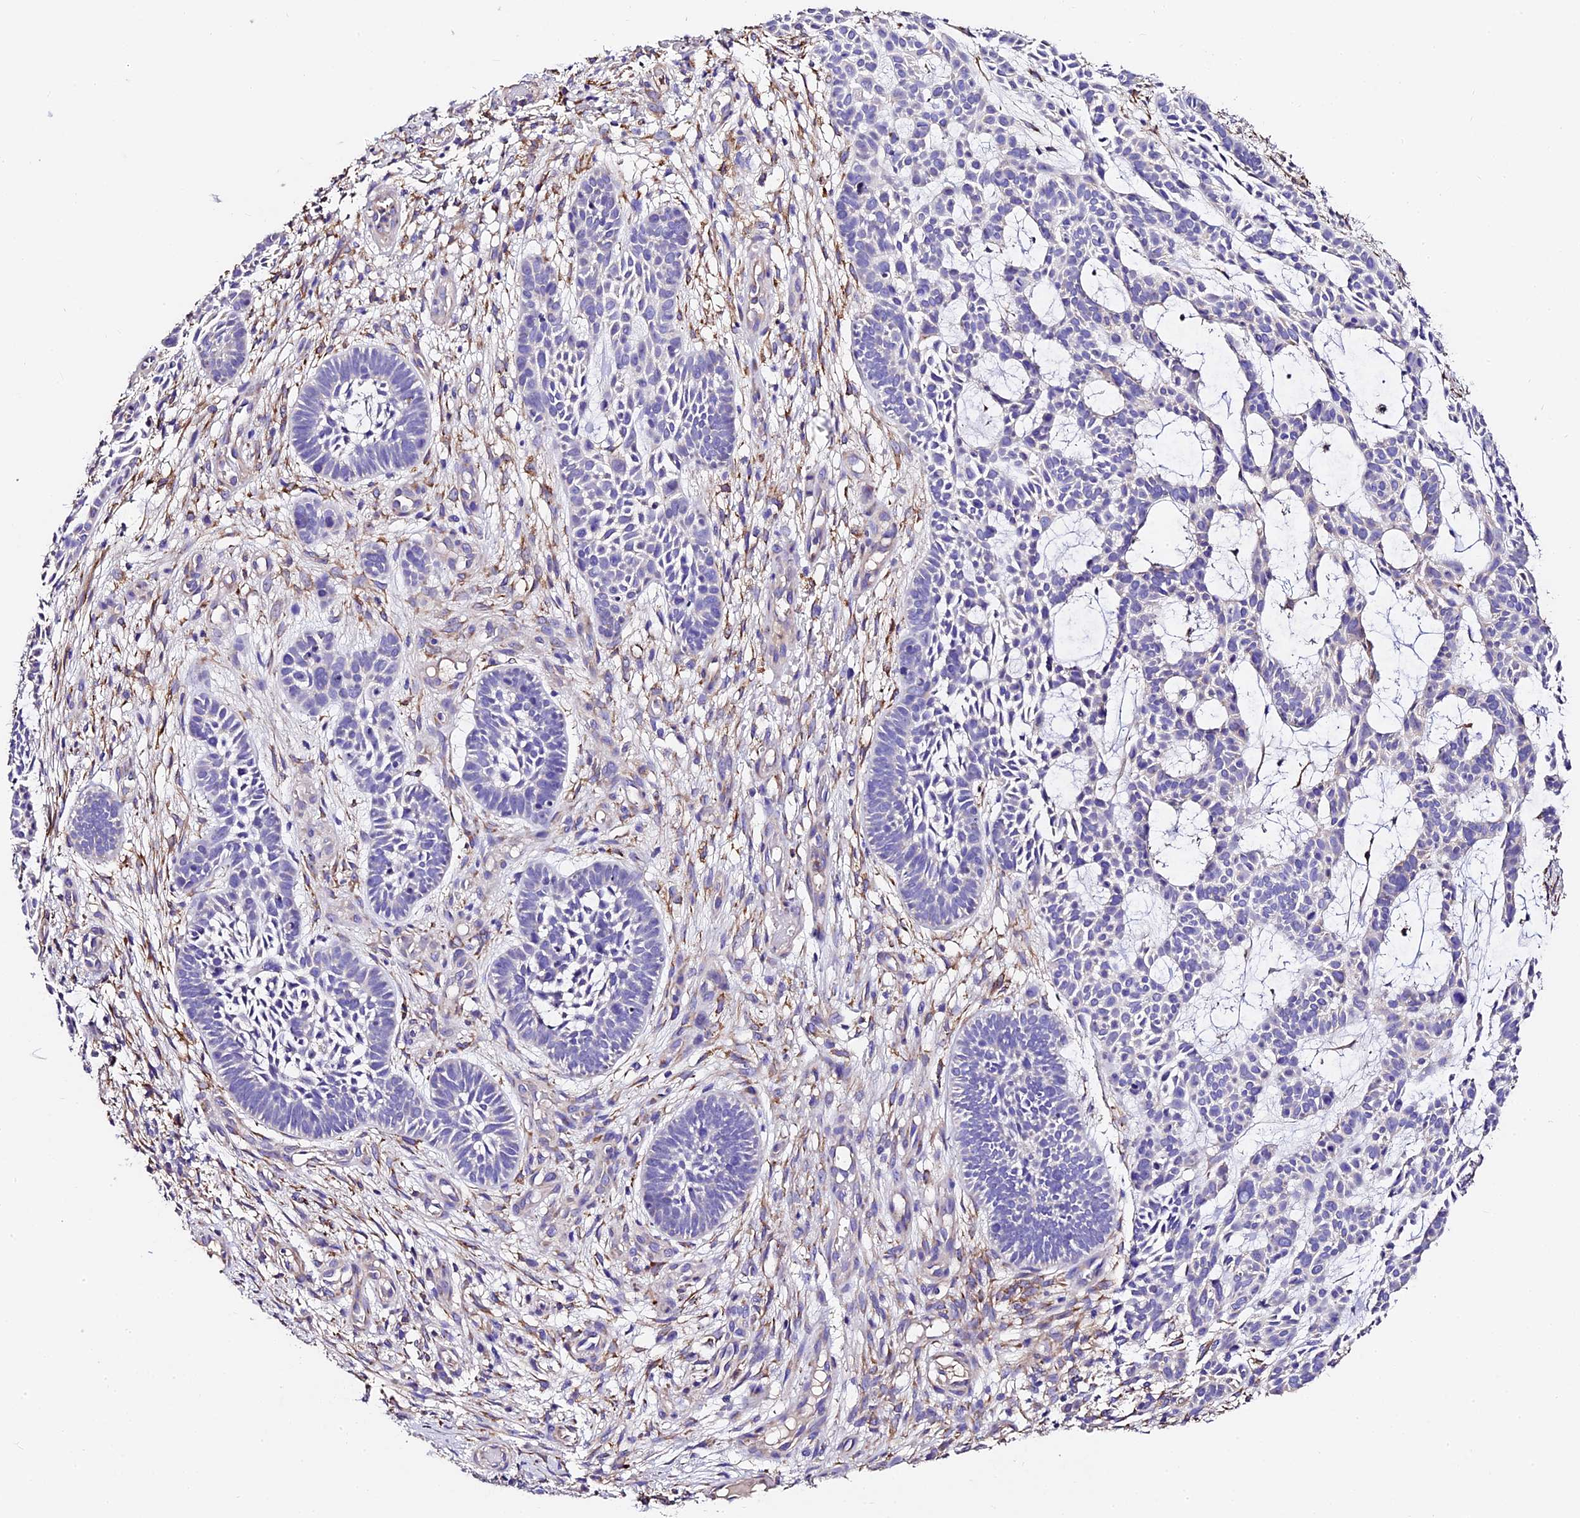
{"staining": {"intensity": "negative", "quantity": "none", "location": "none"}, "tissue": "skin cancer", "cell_type": "Tumor cells", "image_type": "cancer", "snomed": [{"axis": "morphology", "description": "Basal cell carcinoma"}, {"axis": "topography", "description": "Skin"}], "caption": "Image shows no protein expression in tumor cells of skin basal cell carcinoma tissue.", "gene": "FREM3", "patient": {"sex": "male", "age": 89}}